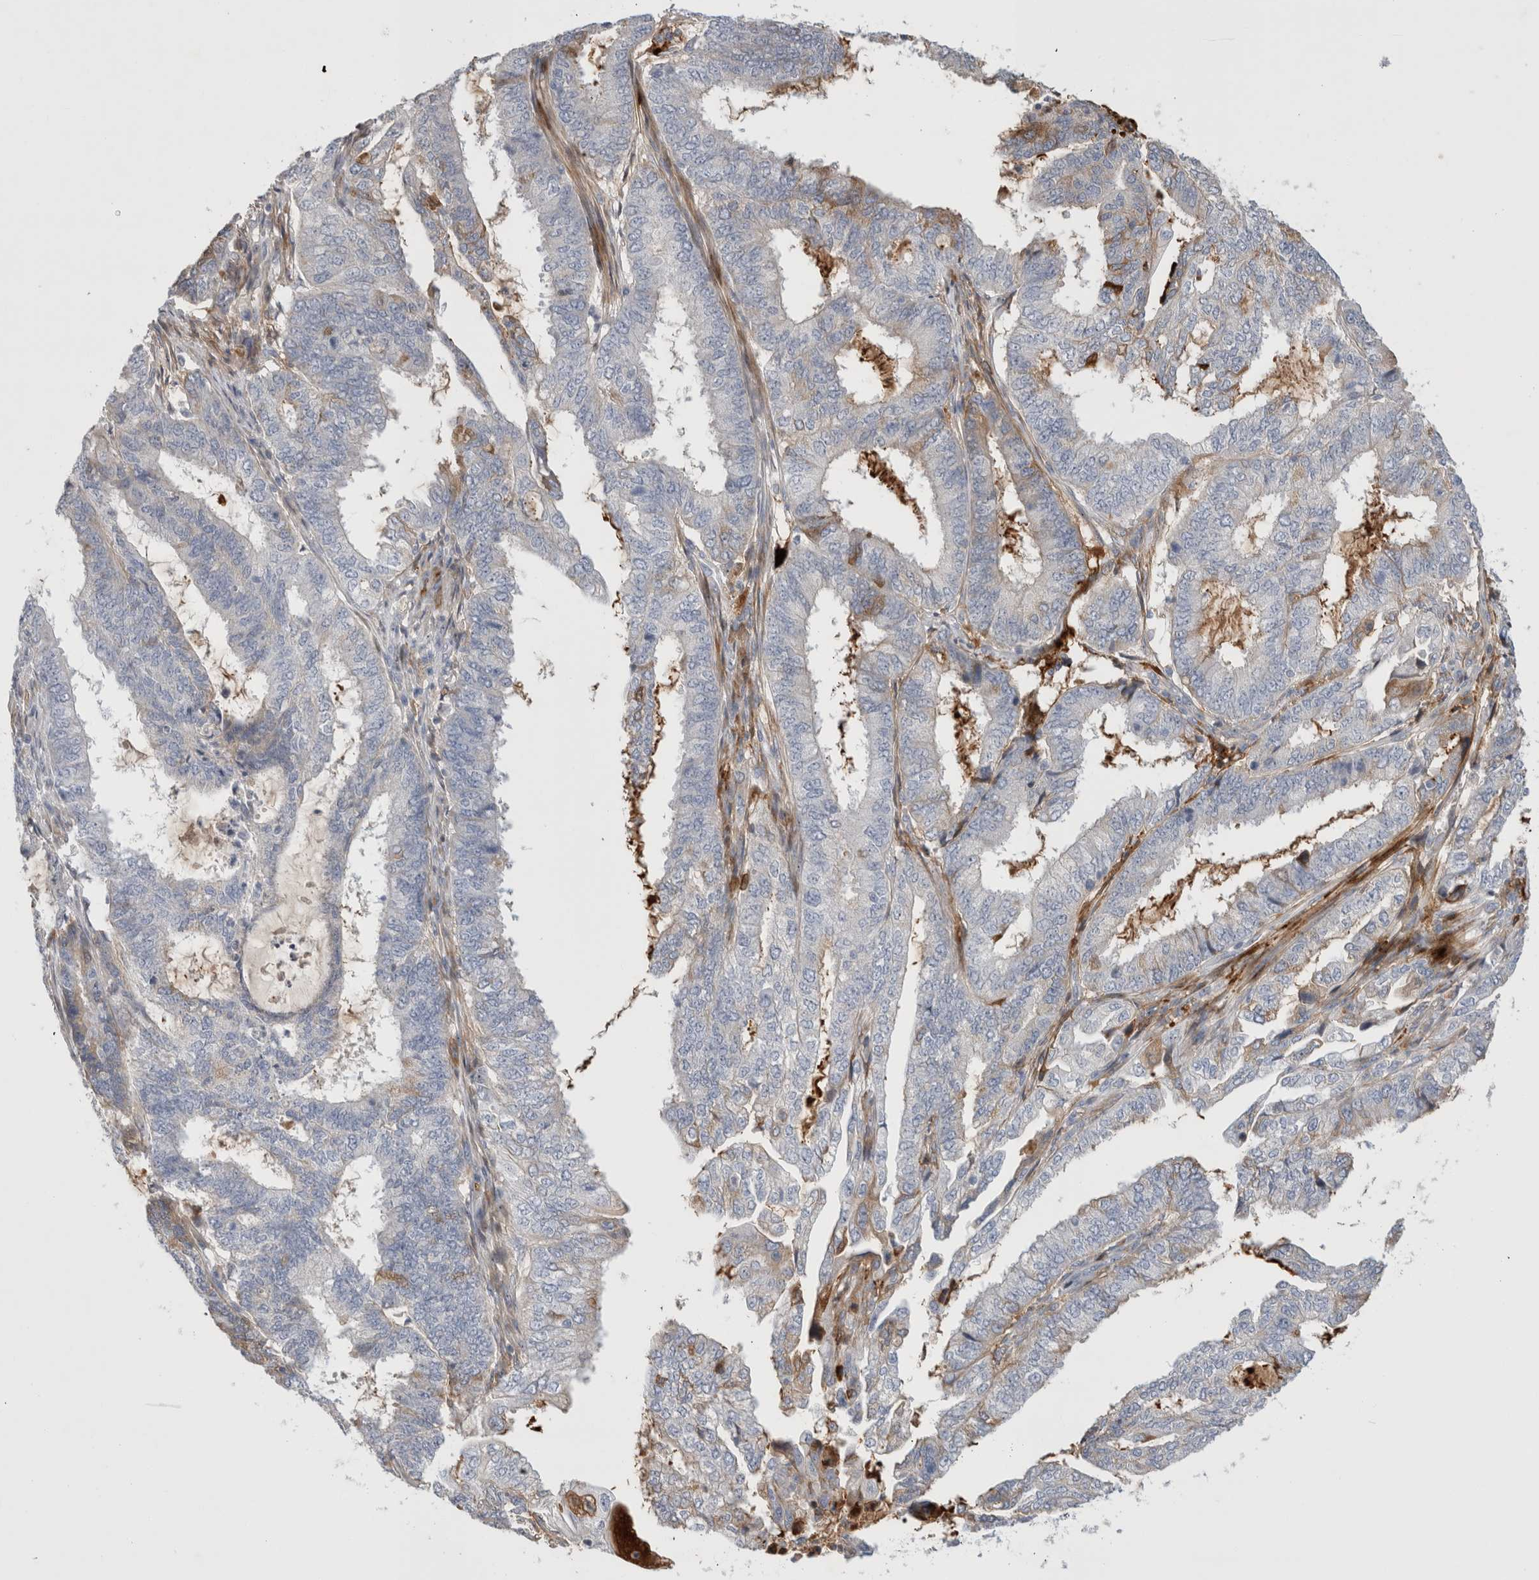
{"staining": {"intensity": "weak", "quantity": "<25%", "location": "cytoplasmic/membranous"}, "tissue": "endometrial cancer", "cell_type": "Tumor cells", "image_type": "cancer", "snomed": [{"axis": "morphology", "description": "Adenocarcinoma, NOS"}, {"axis": "topography", "description": "Endometrium"}], "caption": "Protein analysis of endometrial adenocarcinoma exhibits no significant expression in tumor cells.", "gene": "ECHDC2", "patient": {"sex": "female", "age": 51}}